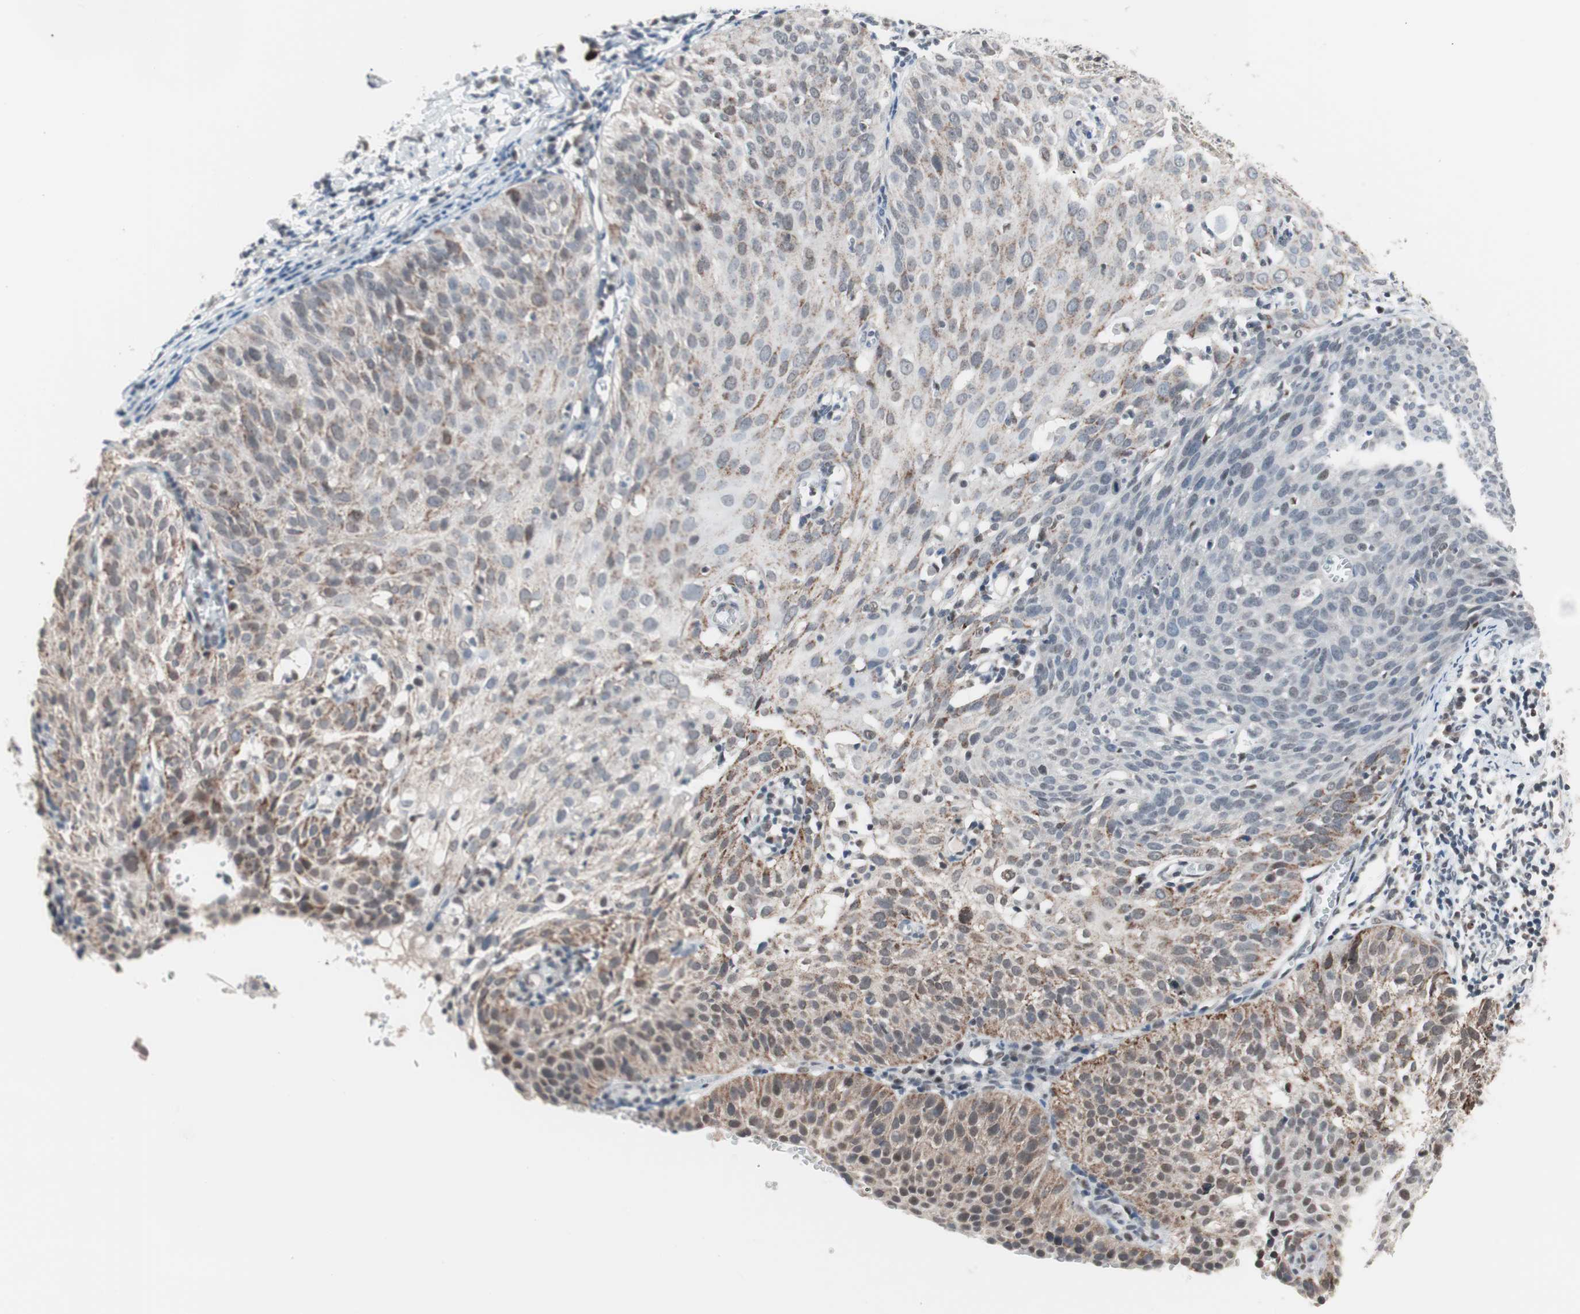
{"staining": {"intensity": "weak", "quantity": "25%-75%", "location": "cytoplasmic/membranous,nuclear"}, "tissue": "cervical cancer", "cell_type": "Tumor cells", "image_type": "cancer", "snomed": [{"axis": "morphology", "description": "Squamous cell carcinoma, NOS"}, {"axis": "topography", "description": "Cervix"}], "caption": "The photomicrograph shows a brown stain indicating the presence of a protein in the cytoplasmic/membranous and nuclear of tumor cells in squamous cell carcinoma (cervical). The protein of interest is stained brown, and the nuclei are stained in blue (DAB (3,3'-diaminobenzidine) IHC with brightfield microscopy, high magnification).", "gene": "LIG3", "patient": {"sex": "female", "age": 38}}